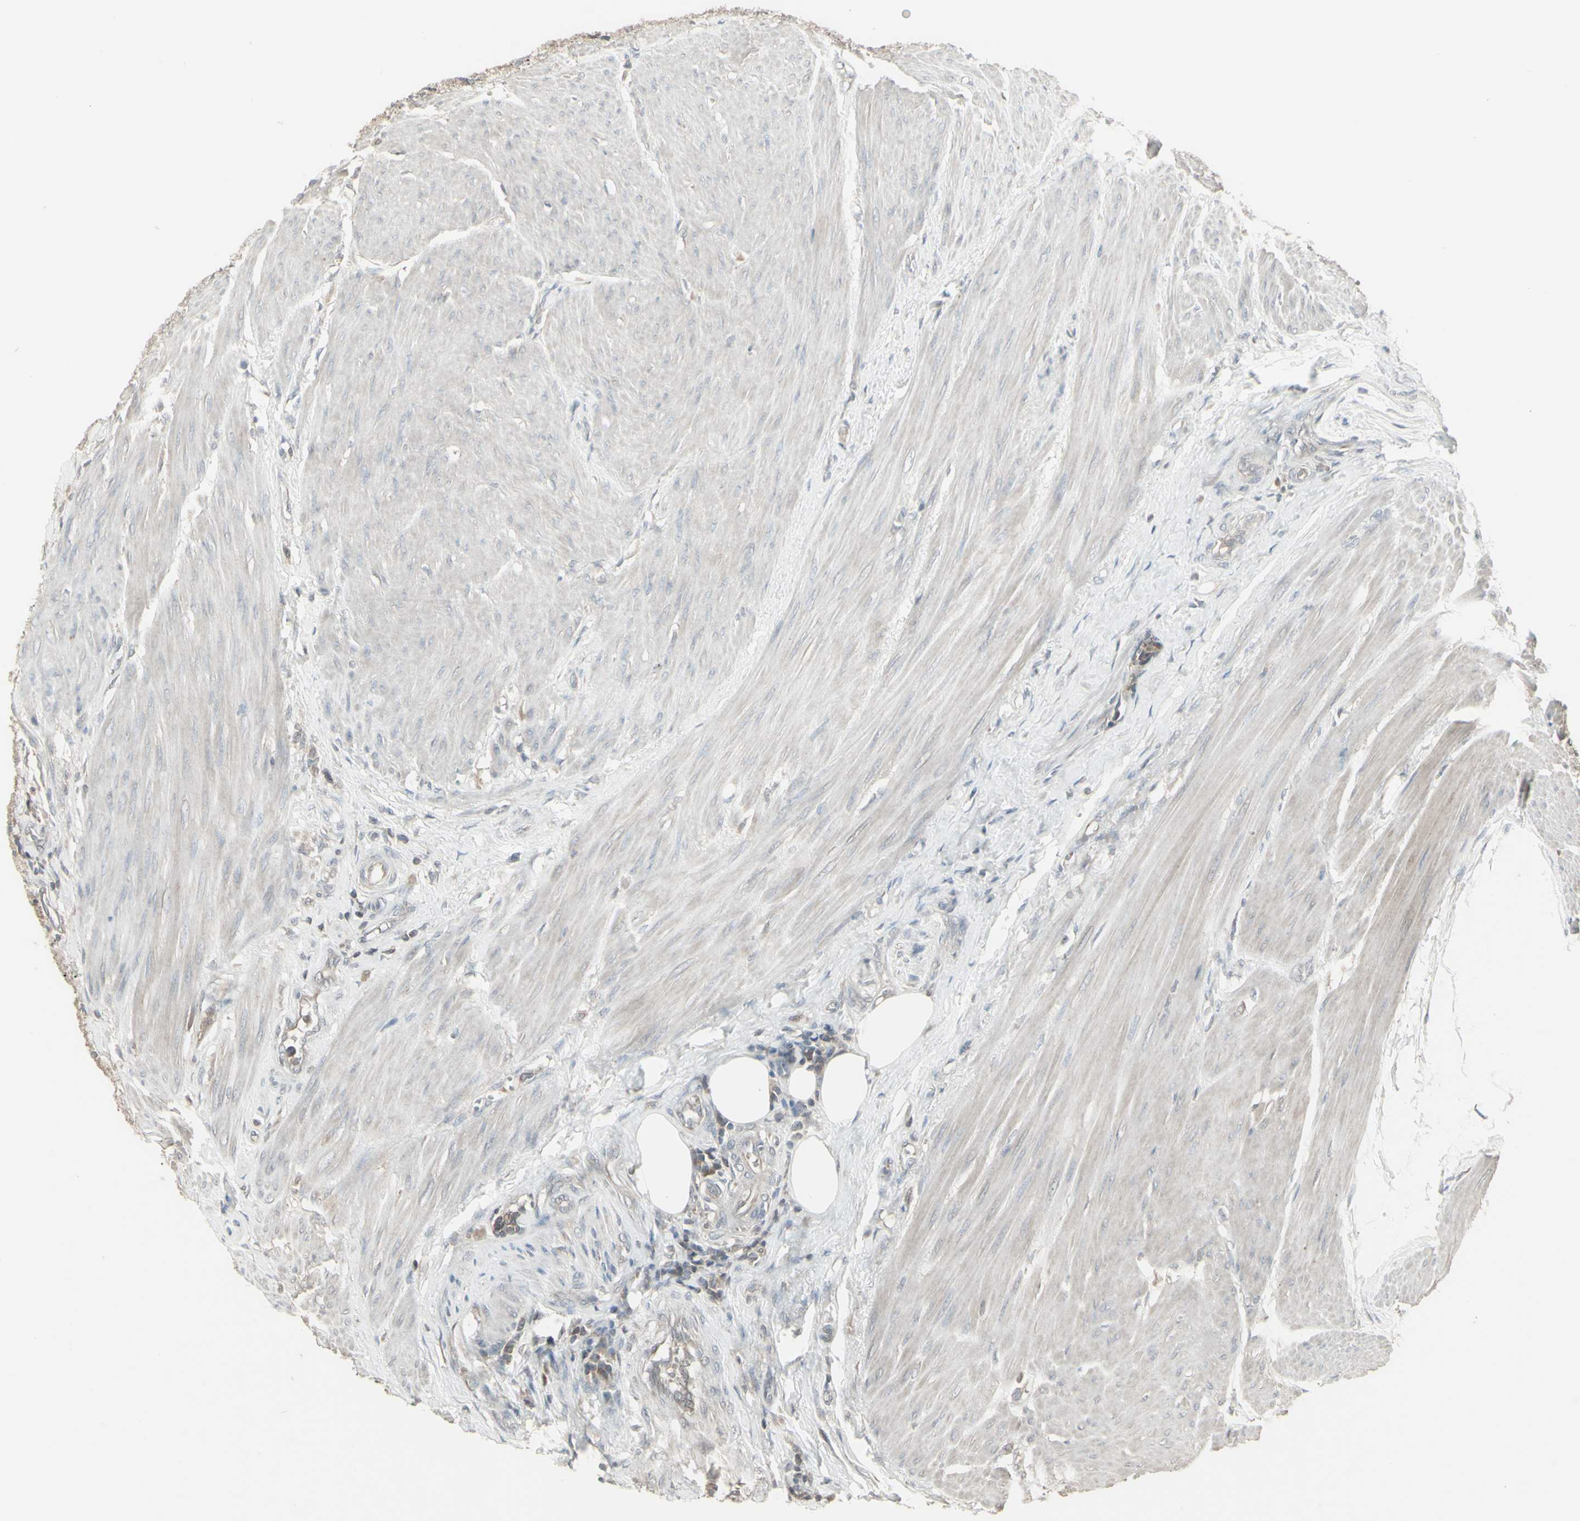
{"staining": {"intensity": "negative", "quantity": "none", "location": "none"}, "tissue": "urothelial cancer", "cell_type": "Tumor cells", "image_type": "cancer", "snomed": [{"axis": "morphology", "description": "Urothelial carcinoma, High grade"}, {"axis": "topography", "description": "Urinary bladder"}], "caption": "High-grade urothelial carcinoma was stained to show a protein in brown. There is no significant staining in tumor cells.", "gene": "CSK", "patient": {"sex": "male", "age": 35}}